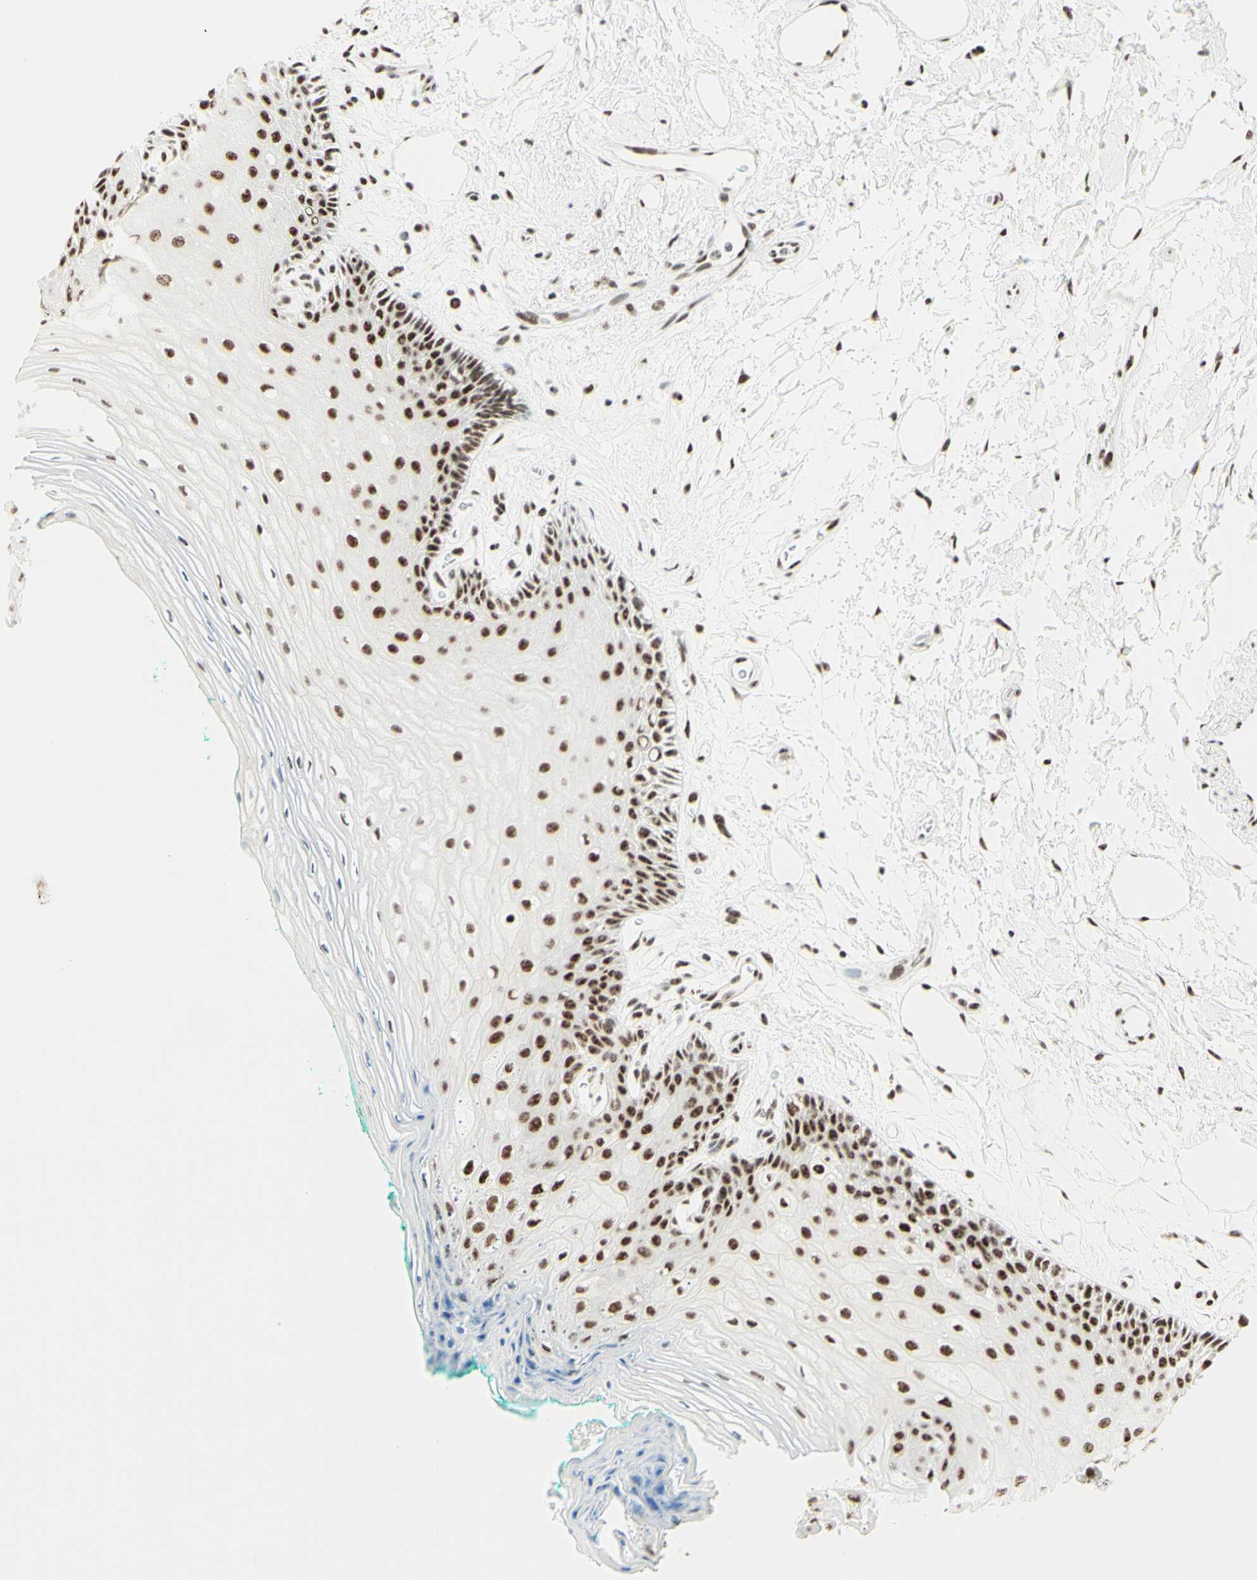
{"staining": {"intensity": "strong", "quantity": ">75%", "location": "nuclear"}, "tissue": "oral mucosa", "cell_type": "Squamous epithelial cells", "image_type": "normal", "snomed": [{"axis": "morphology", "description": "Normal tissue, NOS"}, {"axis": "topography", "description": "Skeletal muscle"}, {"axis": "topography", "description": "Oral tissue"}, {"axis": "topography", "description": "Peripheral nerve tissue"}], "caption": "This micrograph reveals immunohistochemistry (IHC) staining of unremarkable oral mucosa, with high strong nuclear positivity in about >75% of squamous epithelial cells.", "gene": "WTAP", "patient": {"sex": "female", "age": 84}}